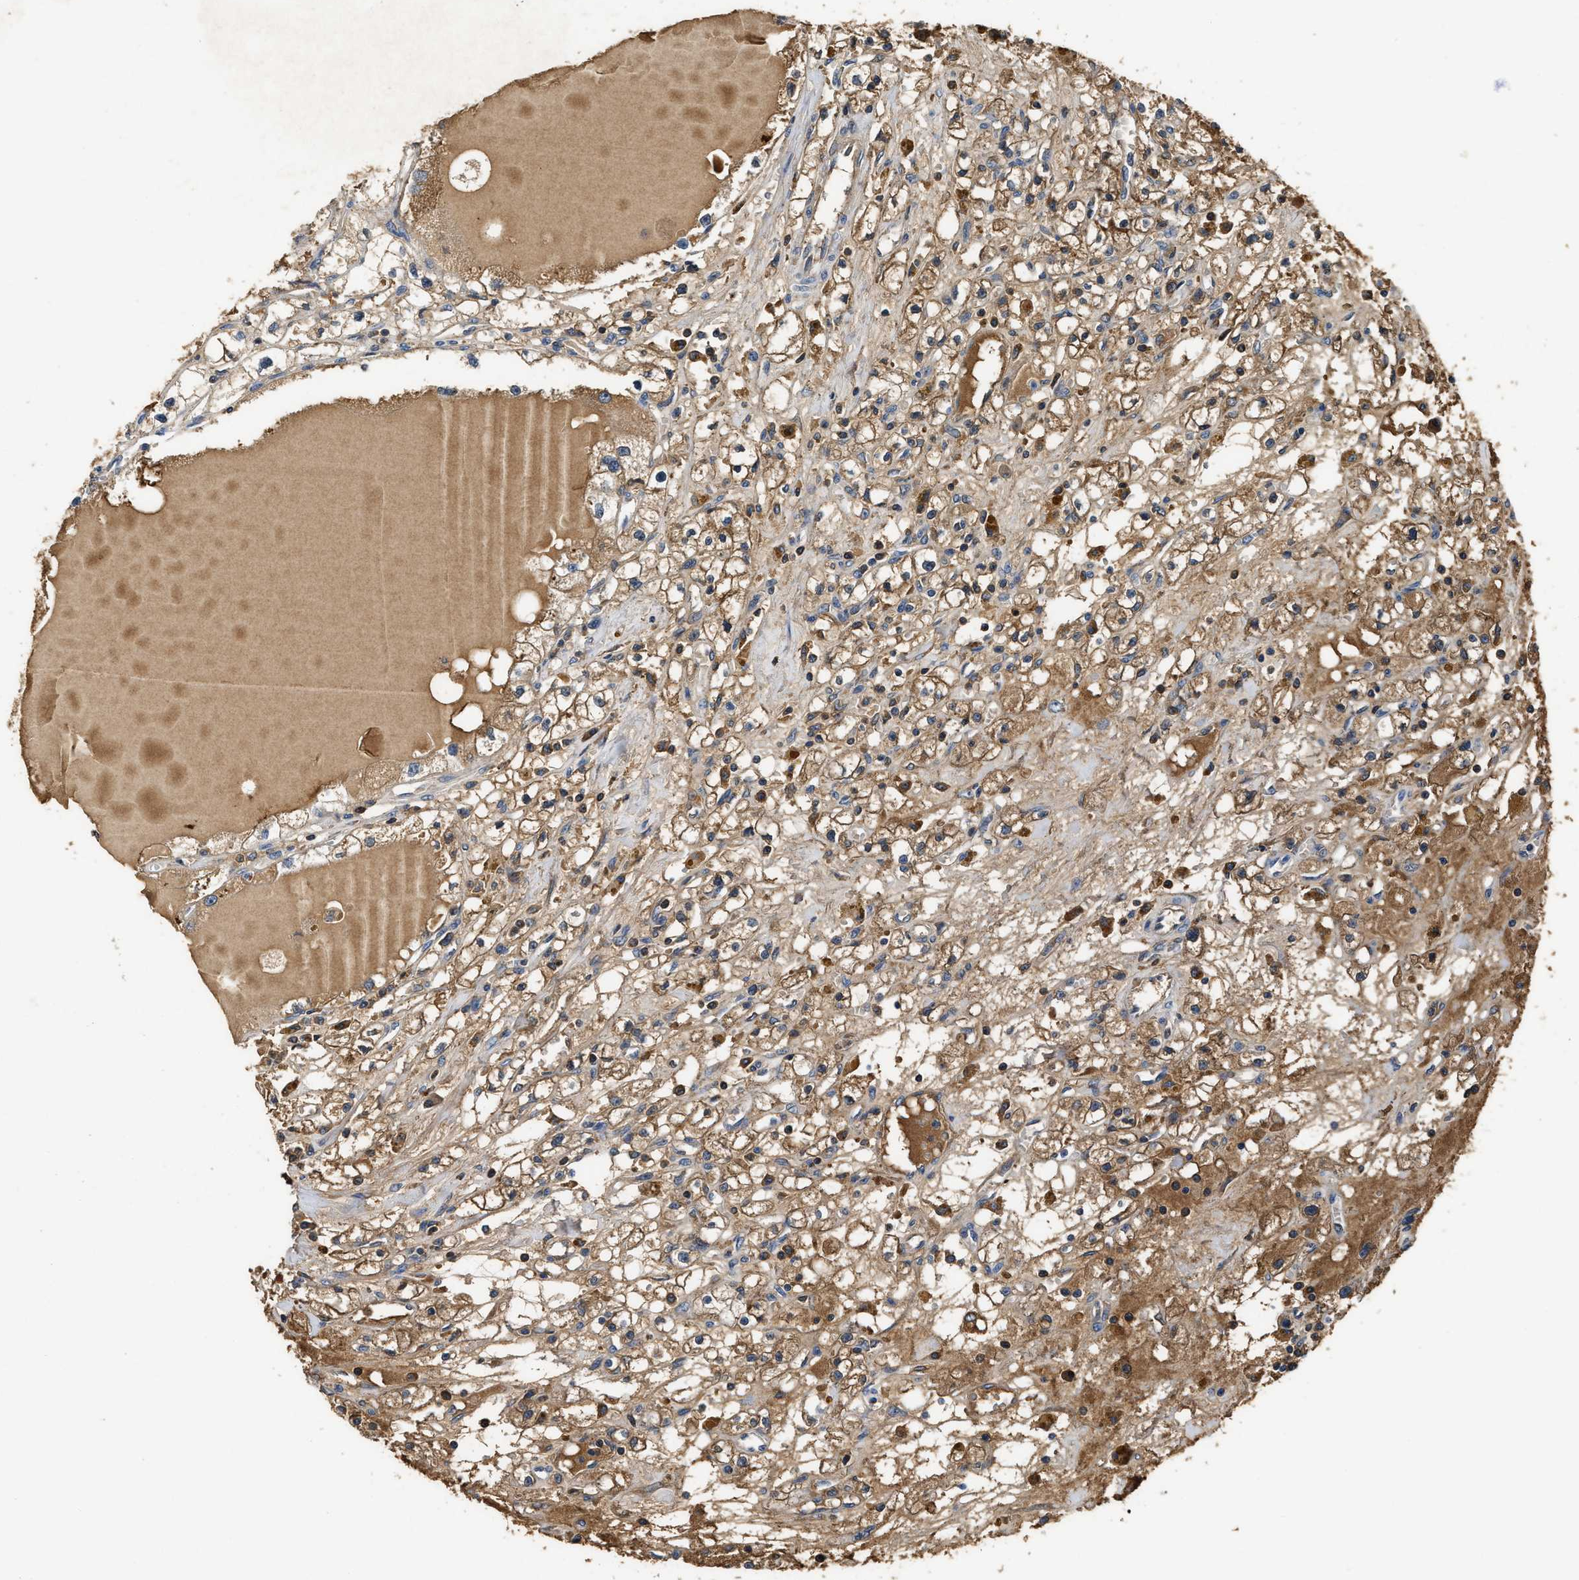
{"staining": {"intensity": "moderate", "quantity": ">75%", "location": "cytoplasmic/membranous"}, "tissue": "renal cancer", "cell_type": "Tumor cells", "image_type": "cancer", "snomed": [{"axis": "morphology", "description": "Adenocarcinoma, NOS"}, {"axis": "topography", "description": "Kidney"}], "caption": "Immunohistochemistry (IHC) staining of renal cancer (adenocarcinoma), which exhibits medium levels of moderate cytoplasmic/membranous positivity in about >75% of tumor cells indicating moderate cytoplasmic/membranous protein staining. The staining was performed using DAB (brown) for protein detection and nuclei were counterstained in hematoxylin (blue).", "gene": "C3", "patient": {"sex": "male", "age": 56}}